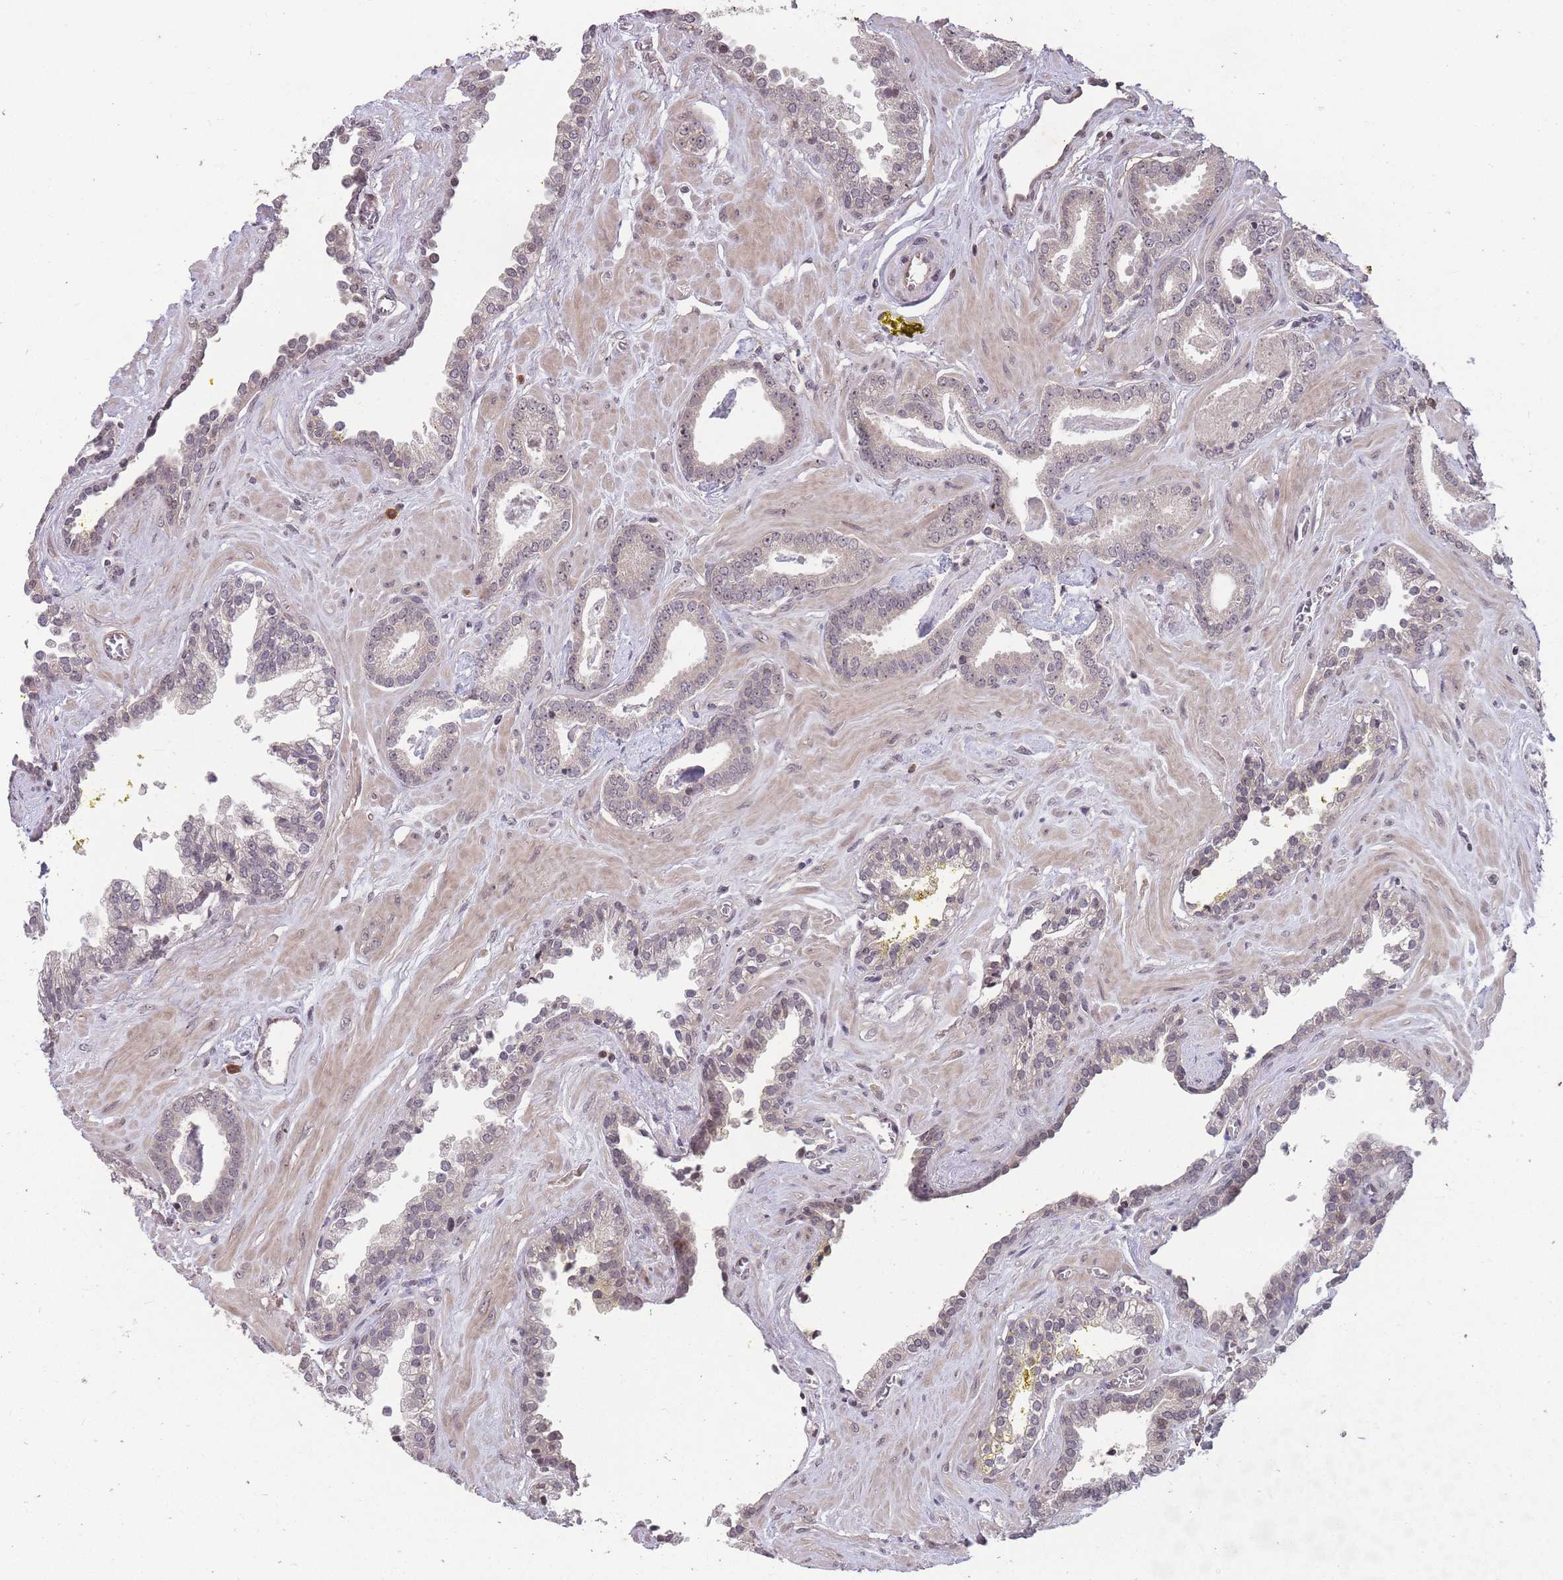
{"staining": {"intensity": "weak", "quantity": "<25%", "location": "nuclear"}, "tissue": "prostate cancer", "cell_type": "Tumor cells", "image_type": "cancer", "snomed": [{"axis": "morphology", "description": "Adenocarcinoma, Low grade"}, {"axis": "topography", "description": "Prostate"}], "caption": "DAB (3,3'-diaminobenzidine) immunohistochemical staining of human low-grade adenocarcinoma (prostate) exhibits no significant staining in tumor cells.", "gene": "GGT5", "patient": {"sex": "male", "age": 60}}